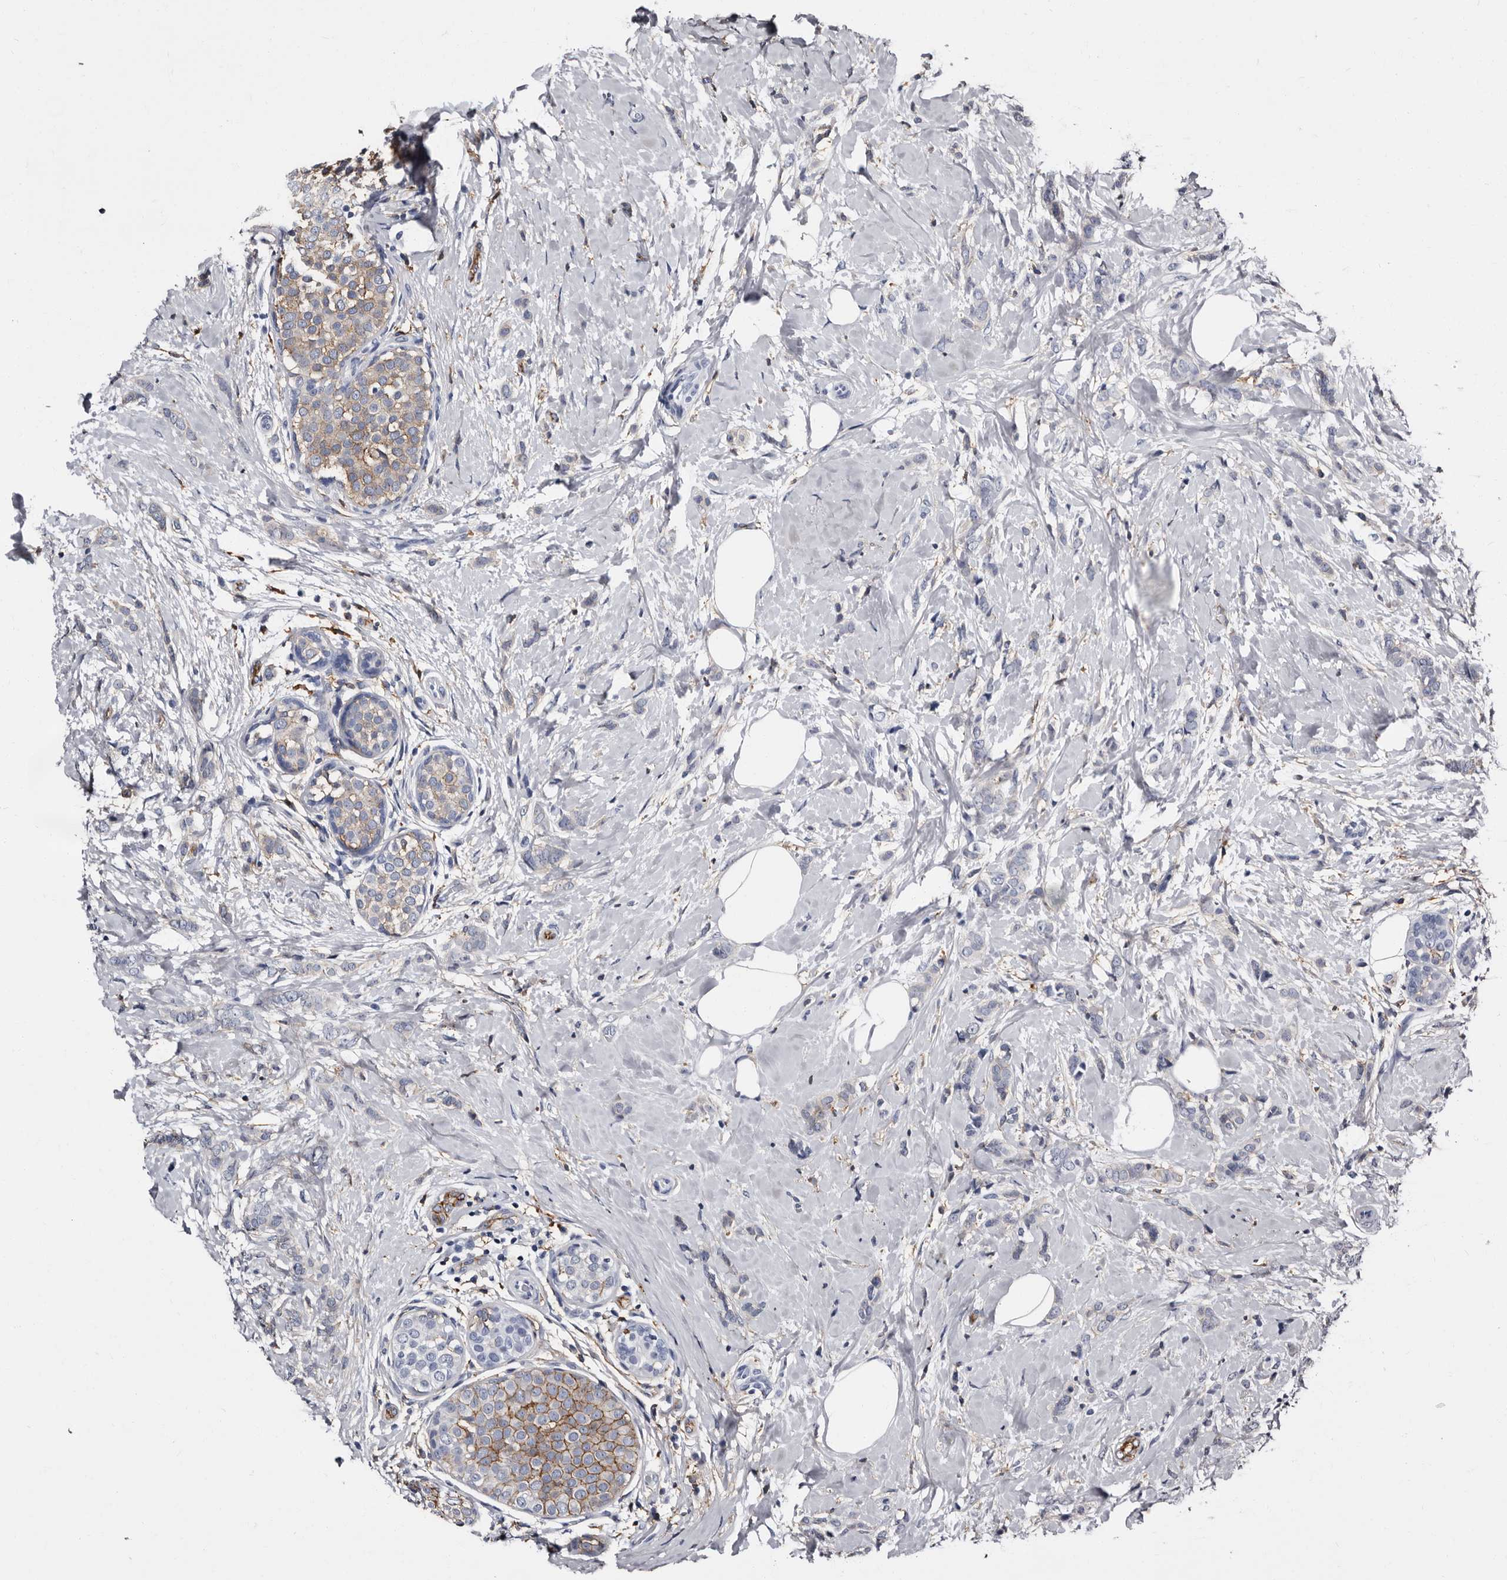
{"staining": {"intensity": "negative", "quantity": "none", "location": "none"}, "tissue": "breast cancer", "cell_type": "Tumor cells", "image_type": "cancer", "snomed": [{"axis": "morphology", "description": "Lobular carcinoma, in situ"}, {"axis": "morphology", "description": "Lobular carcinoma"}, {"axis": "topography", "description": "Breast"}], "caption": "High magnification brightfield microscopy of breast cancer stained with DAB (3,3'-diaminobenzidine) (brown) and counterstained with hematoxylin (blue): tumor cells show no significant positivity.", "gene": "EPB41L3", "patient": {"sex": "female", "age": 41}}